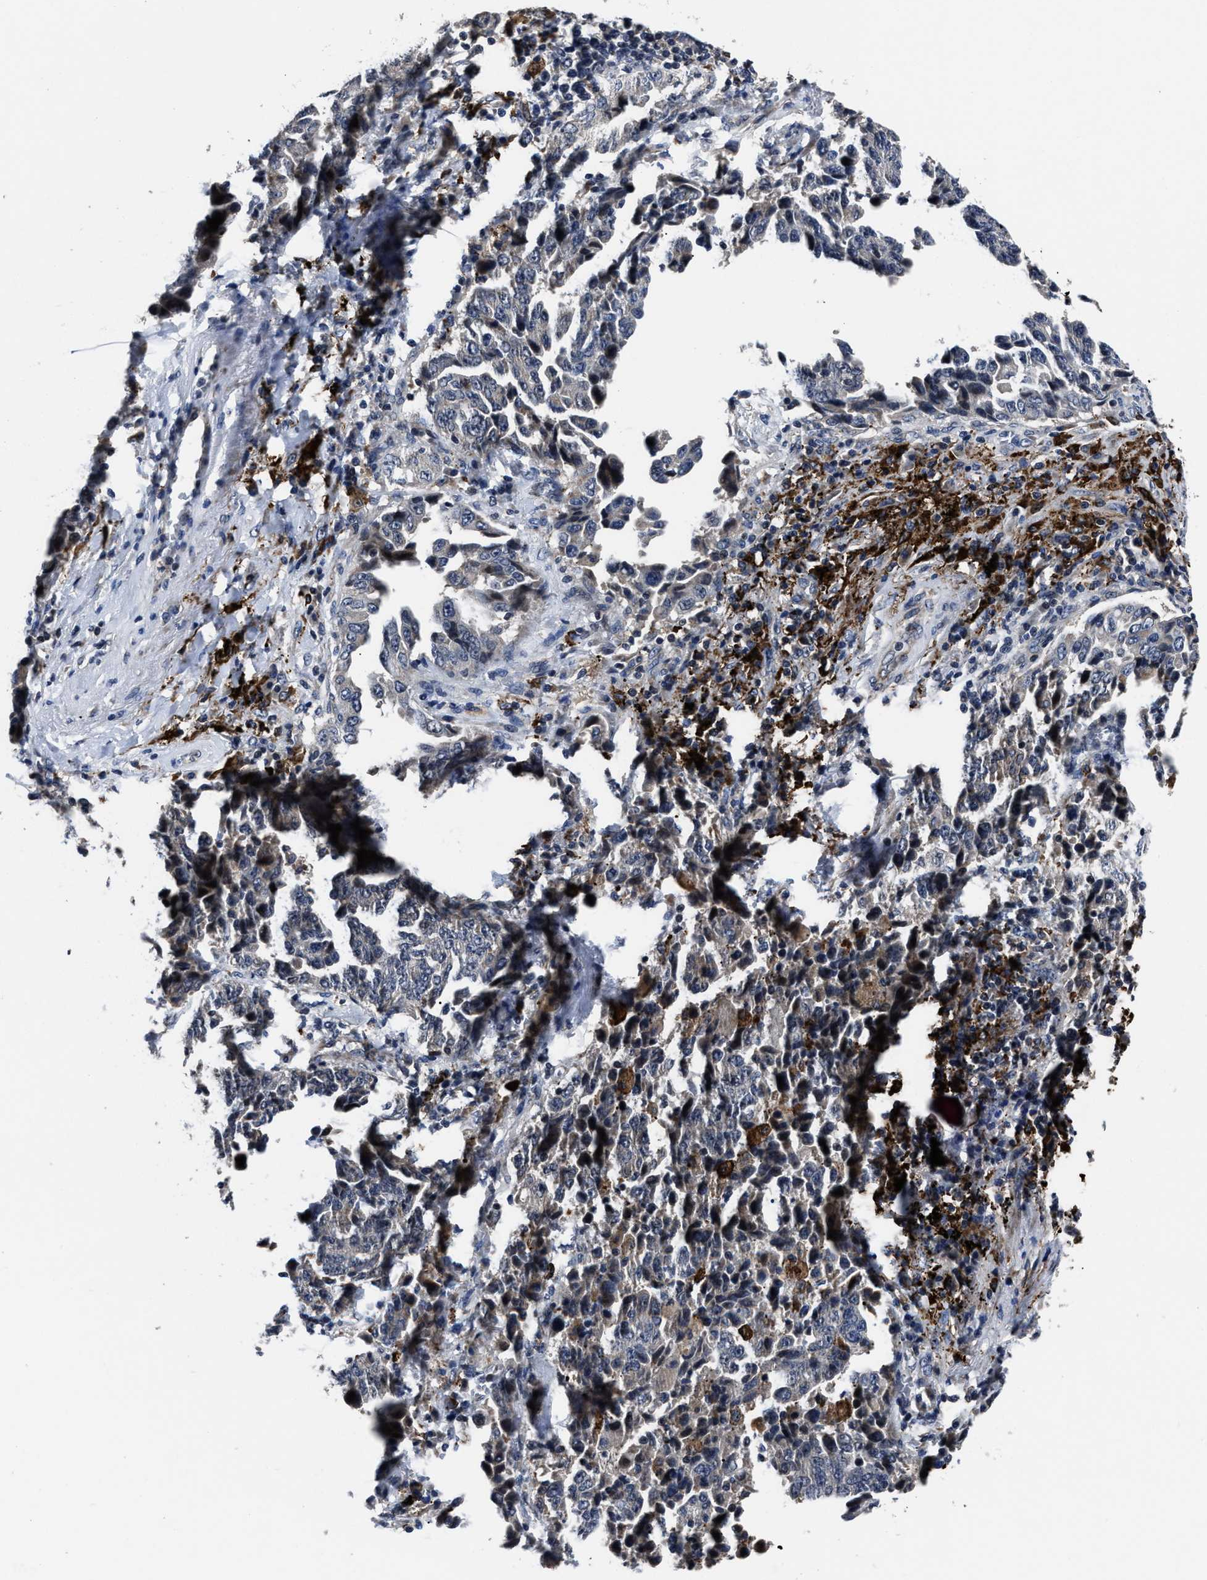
{"staining": {"intensity": "negative", "quantity": "none", "location": "none"}, "tissue": "lung cancer", "cell_type": "Tumor cells", "image_type": "cancer", "snomed": [{"axis": "morphology", "description": "Adenocarcinoma, NOS"}, {"axis": "topography", "description": "Lung"}], "caption": "Tumor cells are negative for brown protein staining in lung adenocarcinoma. (DAB immunohistochemistry (IHC) visualized using brightfield microscopy, high magnification).", "gene": "RSBN1L", "patient": {"sex": "female", "age": 51}}